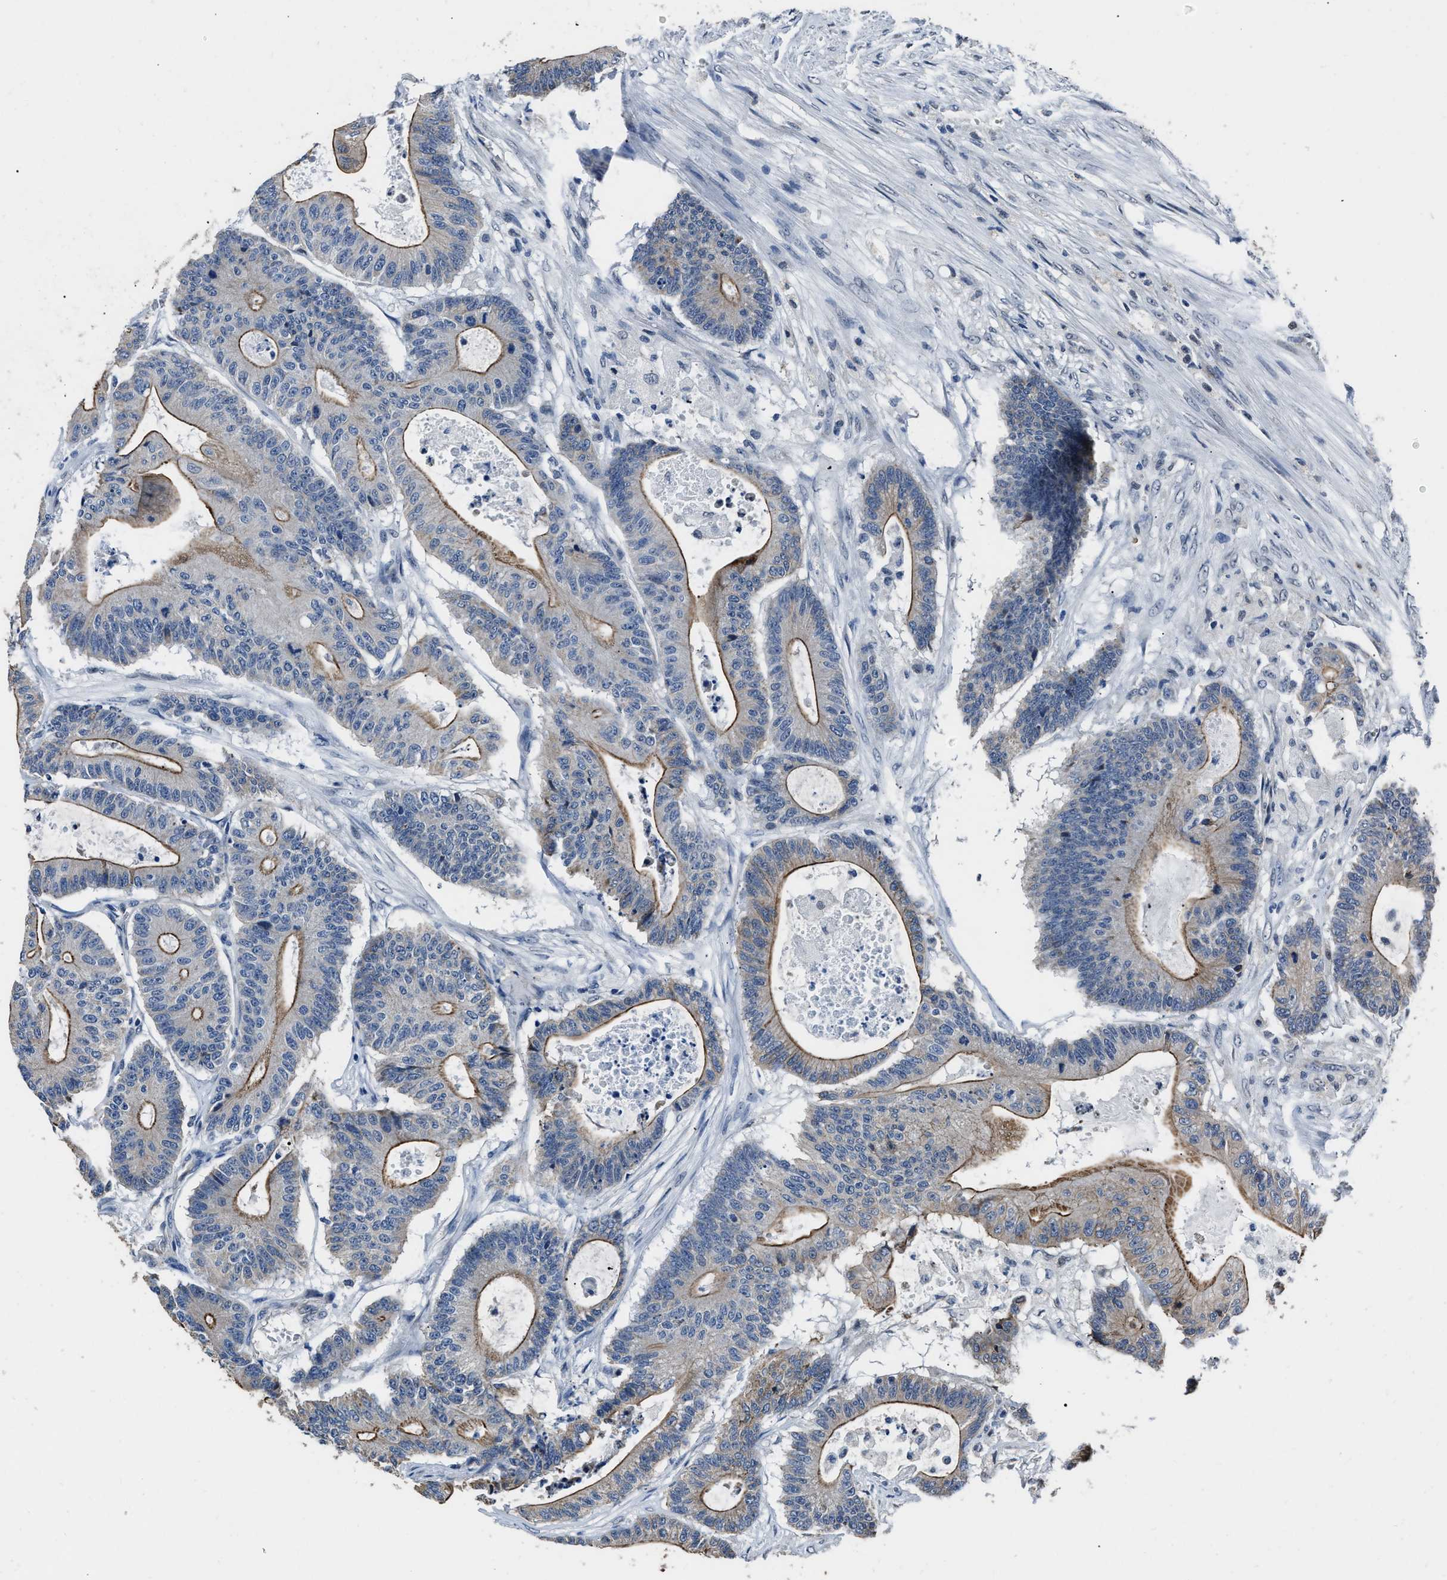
{"staining": {"intensity": "moderate", "quantity": "25%-75%", "location": "cytoplasmic/membranous"}, "tissue": "colorectal cancer", "cell_type": "Tumor cells", "image_type": "cancer", "snomed": [{"axis": "morphology", "description": "Adenocarcinoma, NOS"}, {"axis": "topography", "description": "Colon"}], "caption": "Colorectal cancer (adenocarcinoma) was stained to show a protein in brown. There is medium levels of moderate cytoplasmic/membranous expression in about 25%-75% of tumor cells.", "gene": "NSUN5", "patient": {"sex": "female", "age": 84}}